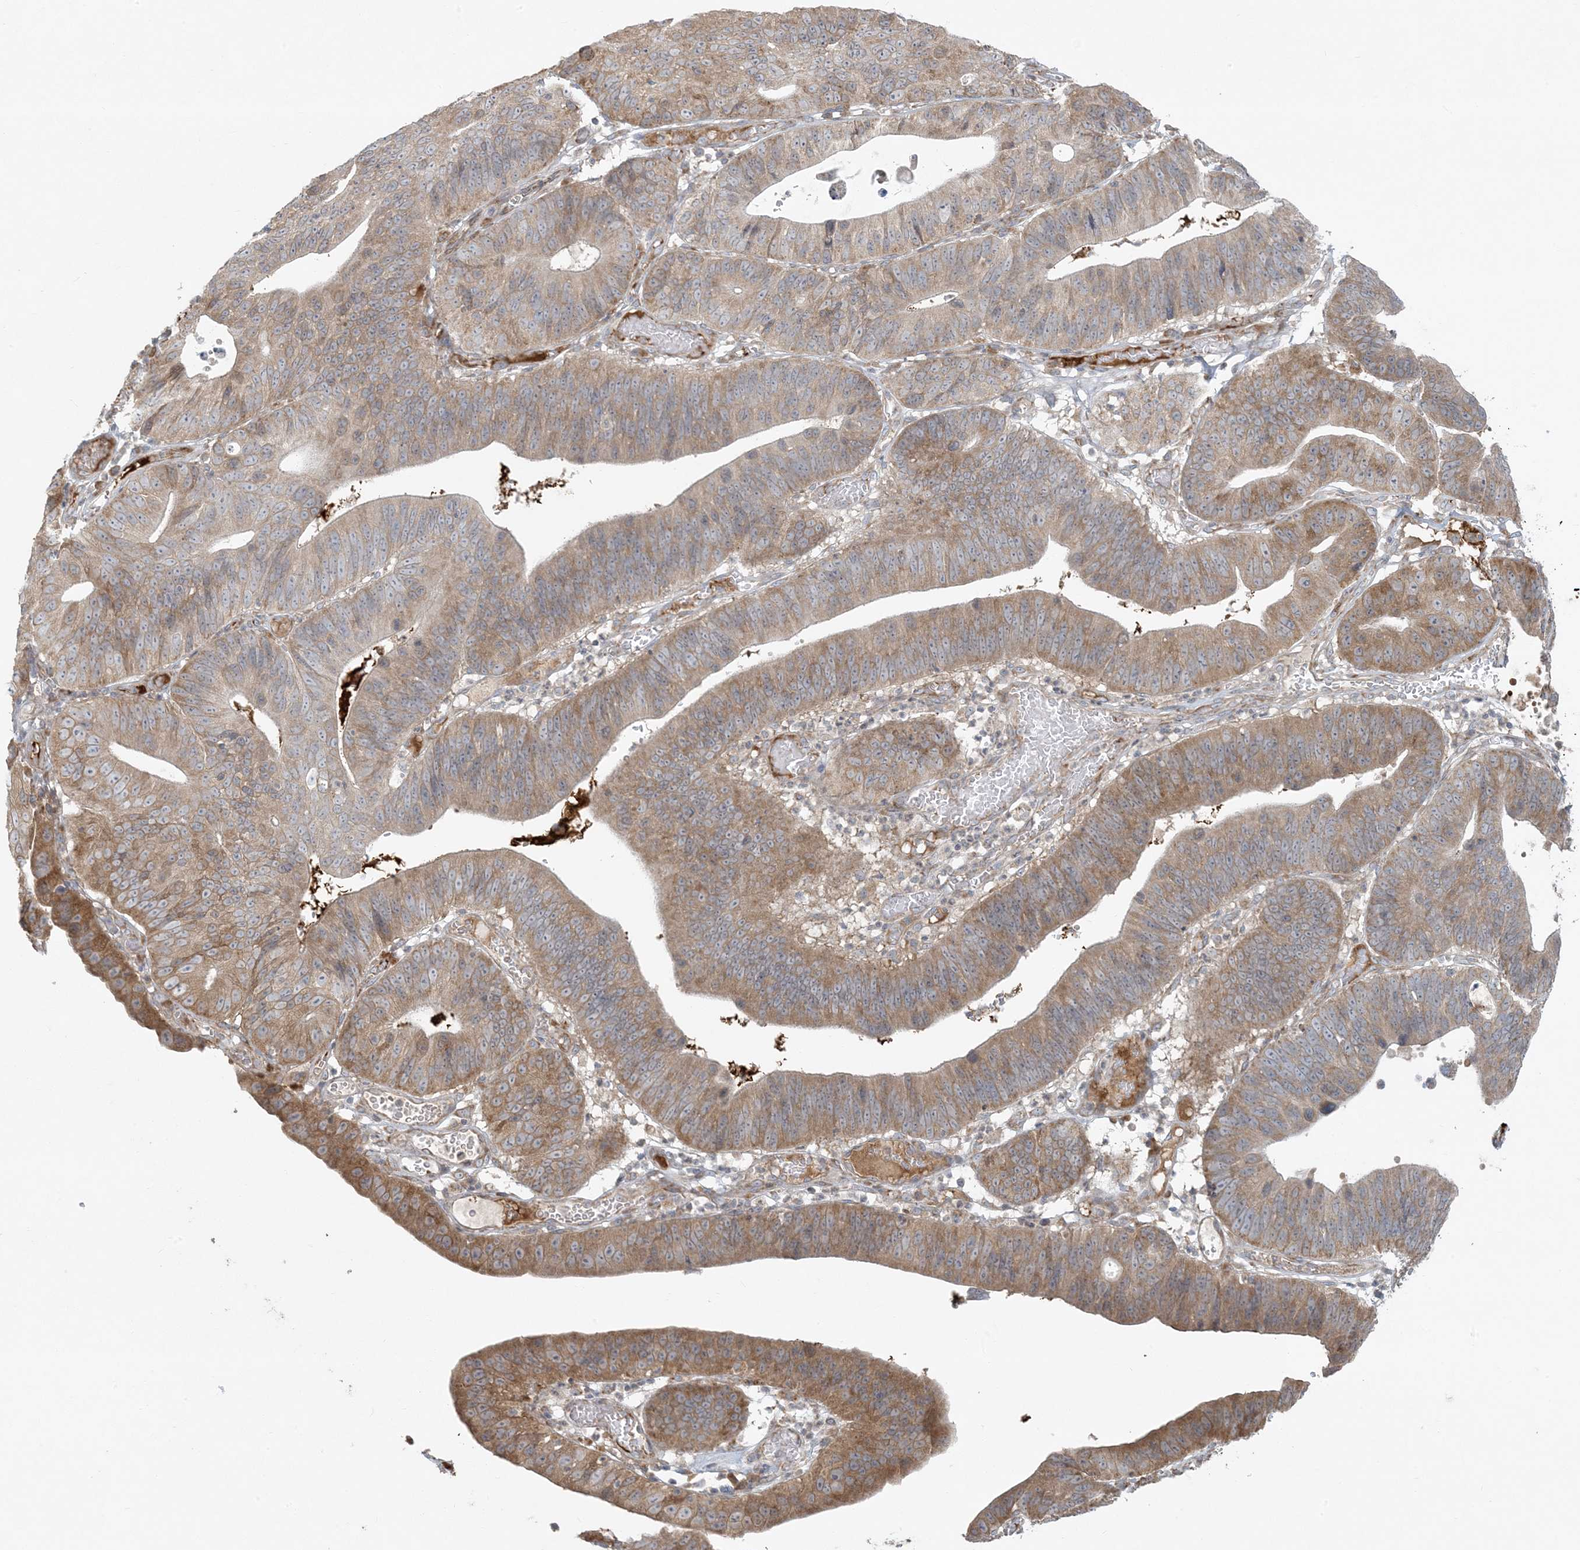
{"staining": {"intensity": "moderate", "quantity": ">75%", "location": "cytoplasmic/membranous"}, "tissue": "stomach cancer", "cell_type": "Tumor cells", "image_type": "cancer", "snomed": [{"axis": "morphology", "description": "Adenocarcinoma, NOS"}, {"axis": "topography", "description": "Stomach"}], "caption": "IHC photomicrograph of adenocarcinoma (stomach) stained for a protein (brown), which demonstrates medium levels of moderate cytoplasmic/membranous positivity in approximately >75% of tumor cells.", "gene": "ZNF263", "patient": {"sex": "male", "age": 59}}